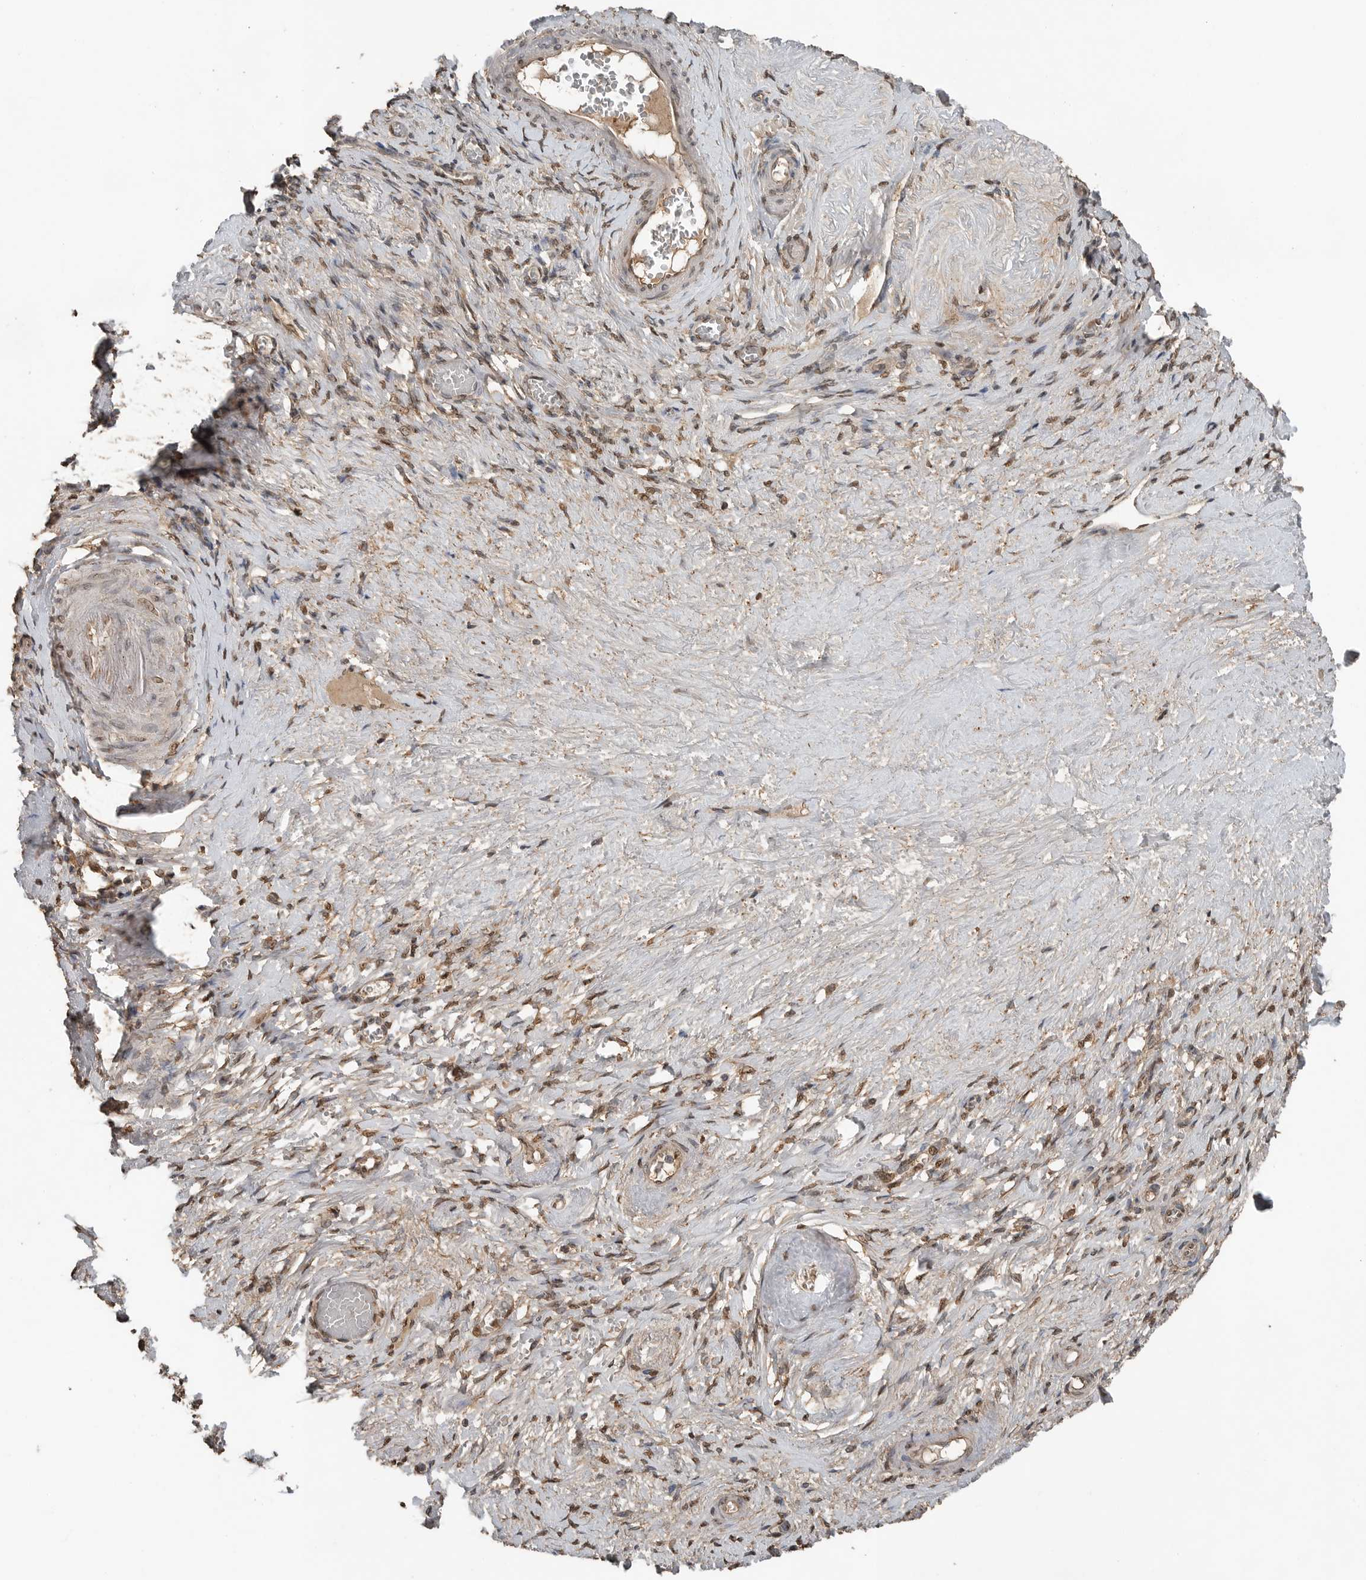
{"staining": {"intensity": "negative", "quantity": "none", "location": "none"}, "tissue": "adipose tissue", "cell_type": "Adipocytes", "image_type": "normal", "snomed": [{"axis": "morphology", "description": "Normal tissue, NOS"}, {"axis": "topography", "description": "Vascular tissue"}, {"axis": "topography", "description": "Fallopian tube"}, {"axis": "topography", "description": "Ovary"}], "caption": "Immunohistochemistry (IHC) image of unremarkable adipose tissue: adipose tissue stained with DAB (3,3'-diaminobenzidine) demonstrates no significant protein expression in adipocytes.", "gene": "BLZF1", "patient": {"sex": "female", "age": 67}}